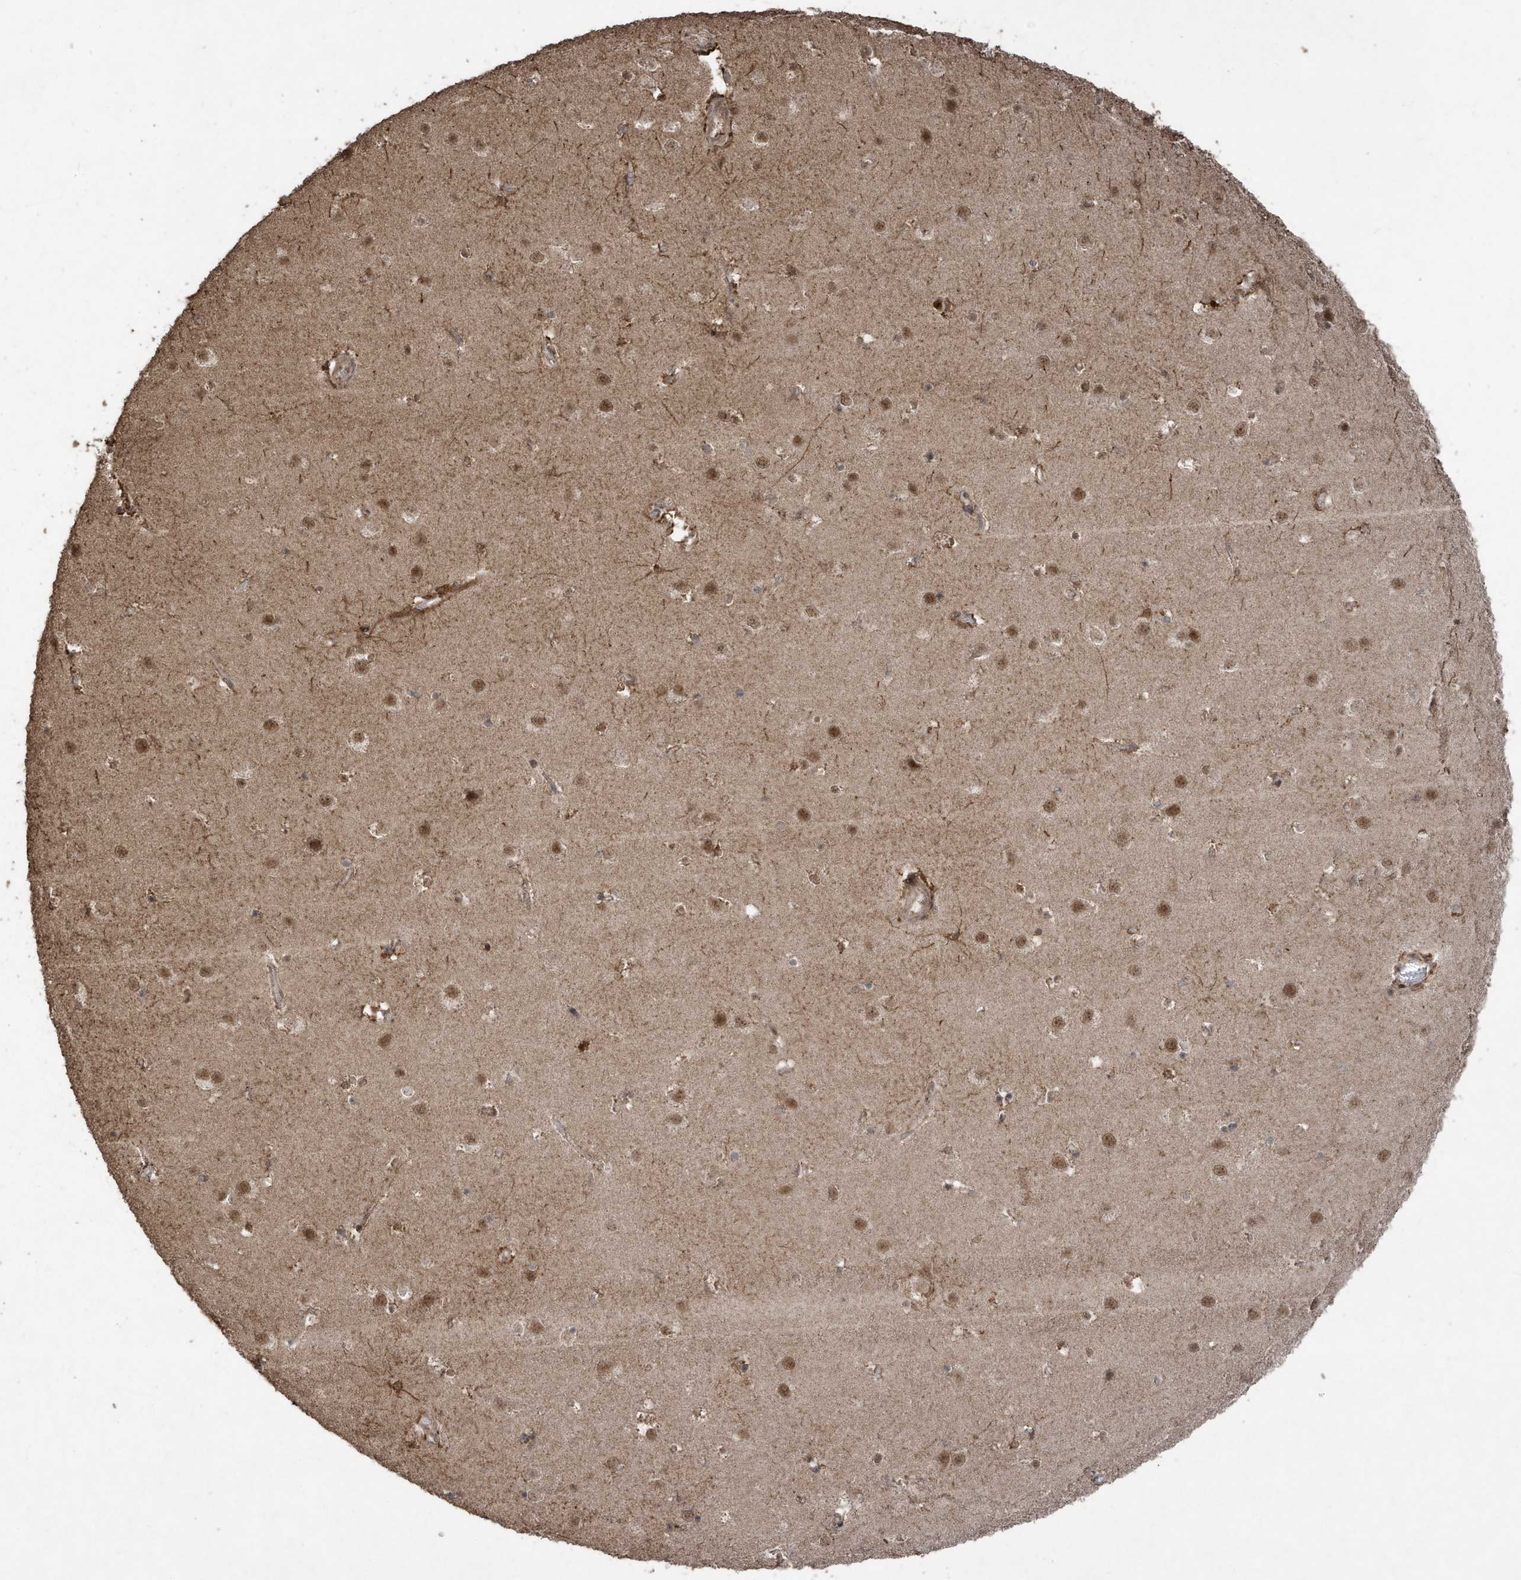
{"staining": {"intensity": "moderate", "quantity": ">75%", "location": "cytoplasmic/membranous,nuclear"}, "tissue": "cerebral cortex", "cell_type": "Endothelial cells", "image_type": "normal", "snomed": [{"axis": "morphology", "description": "Normal tissue, NOS"}, {"axis": "topography", "description": "Cerebral cortex"}], "caption": "Cerebral cortex stained for a protein demonstrates moderate cytoplasmic/membranous,nuclear positivity in endothelial cells. Using DAB (brown) and hematoxylin (blue) stains, captured at high magnification using brightfield microscopy.", "gene": "PAXBP1", "patient": {"sex": "male", "age": 54}}